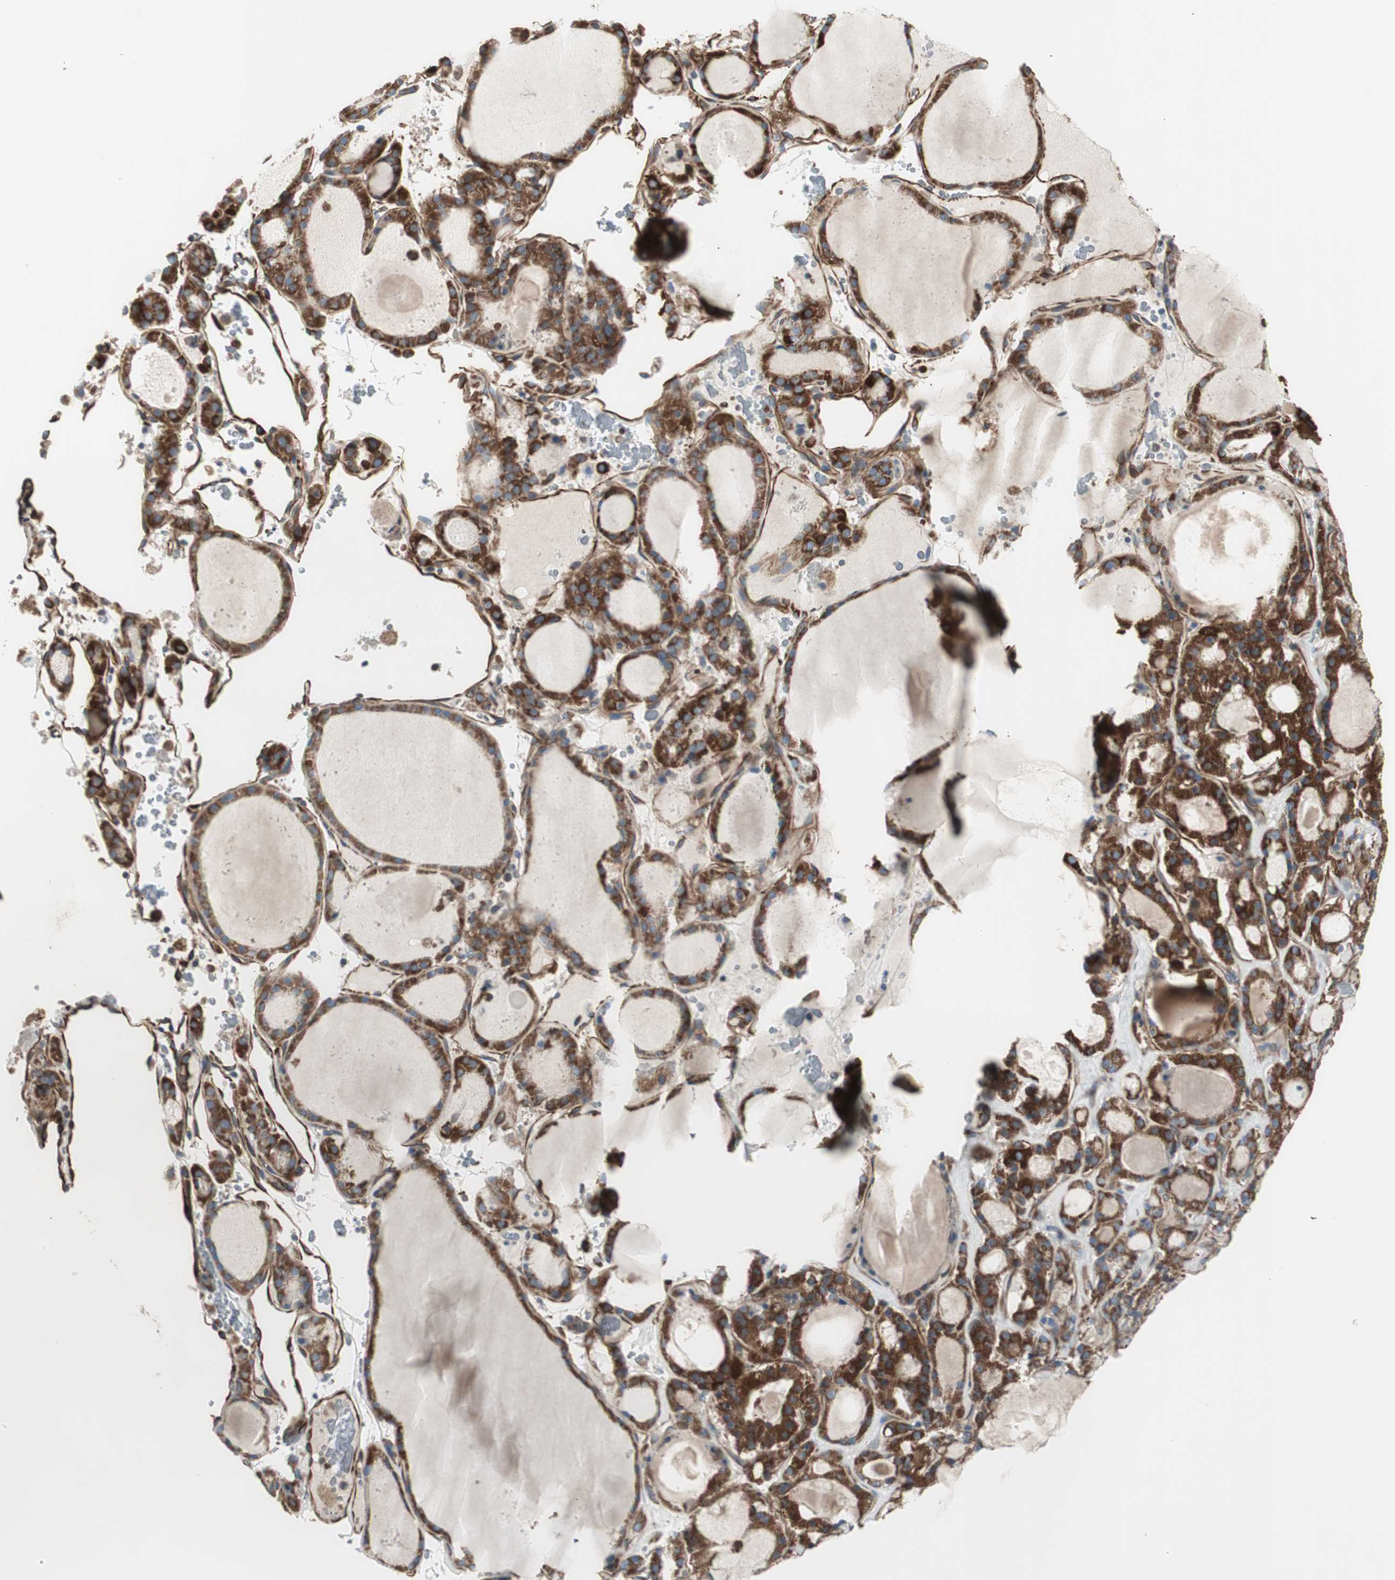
{"staining": {"intensity": "moderate", "quantity": "25%-75%", "location": "cytoplasmic/membranous"}, "tissue": "thyroid gland", "cell_type": "Glandular cells", "image_type": "normal", "snomed": [{"axis": "morphology", "description": "Normal tissue, NOS"}, {"axis": "morphology", "description": "Carcinoma, NOS"}, {"axis": "topography", "description": "Thyroid gland"}], "caption": "DAB (3,3'-diaminobenzidine) immunohistochemical staining of benign thyroid gland demonstrates moderate cytoplasmic/membranous protein positivity in about 25%-75% of glandular cells. (IHC, brightfield microscopy, high magnification).", "gene": "SRCIN1", "patient": {"sex": "female", "age": 86}}